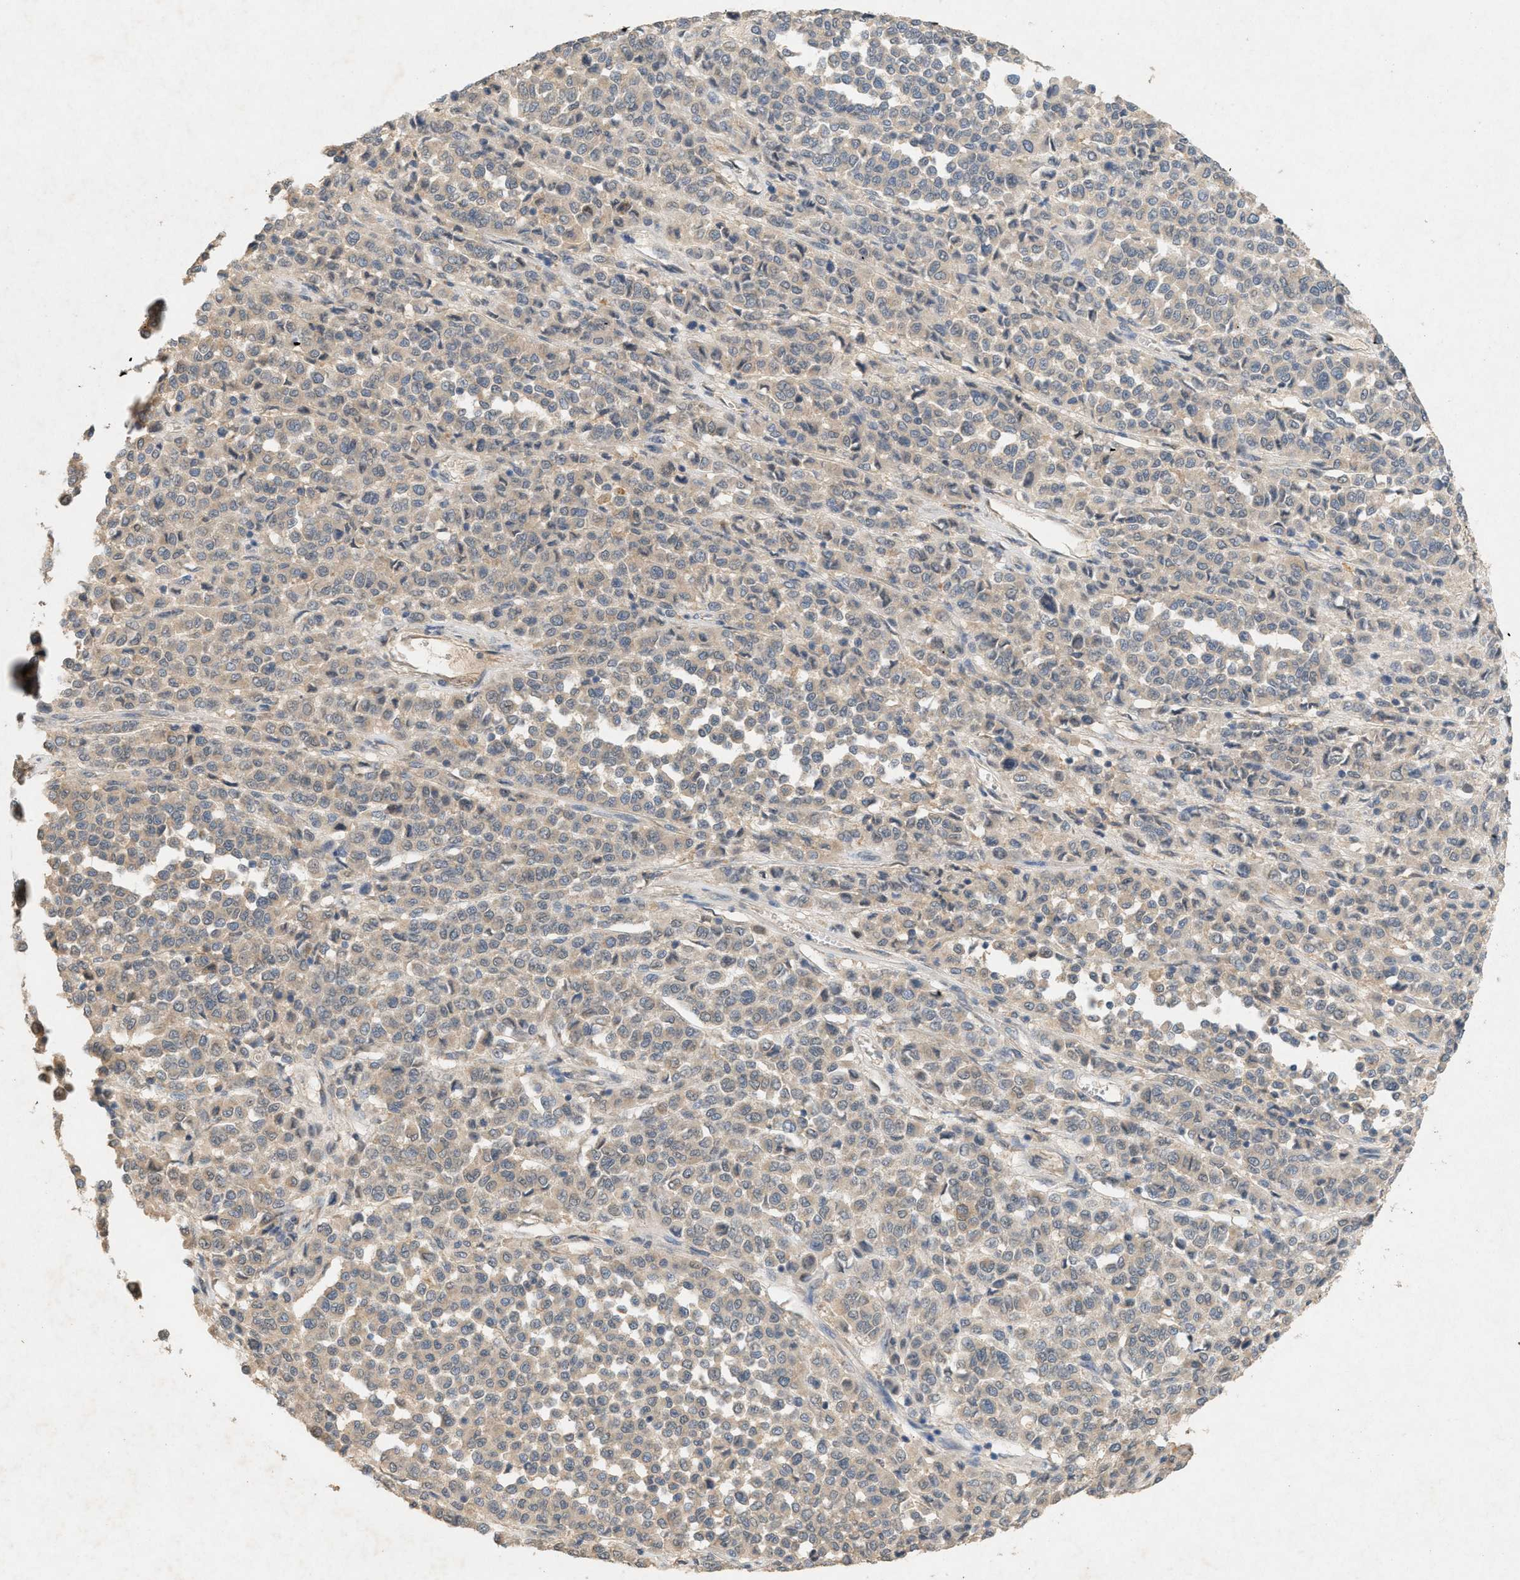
{"staining": {"intensity": "negative", "quantity": "none", "location": "none"}, "tissue": "melanoma", "cell_type": "Tumor cells", "image_type": "cancer", "snomed": [{"axis": "morphology", "description": "Malignant melanoma, Metastatic site"}, {"axis": "topography", "description": "Pancreas"}], "caption": "Tumor cells show no significant expression in melanoma.", "gene": "DCAF7", "patient": {"sex": "female", "age": 30}}